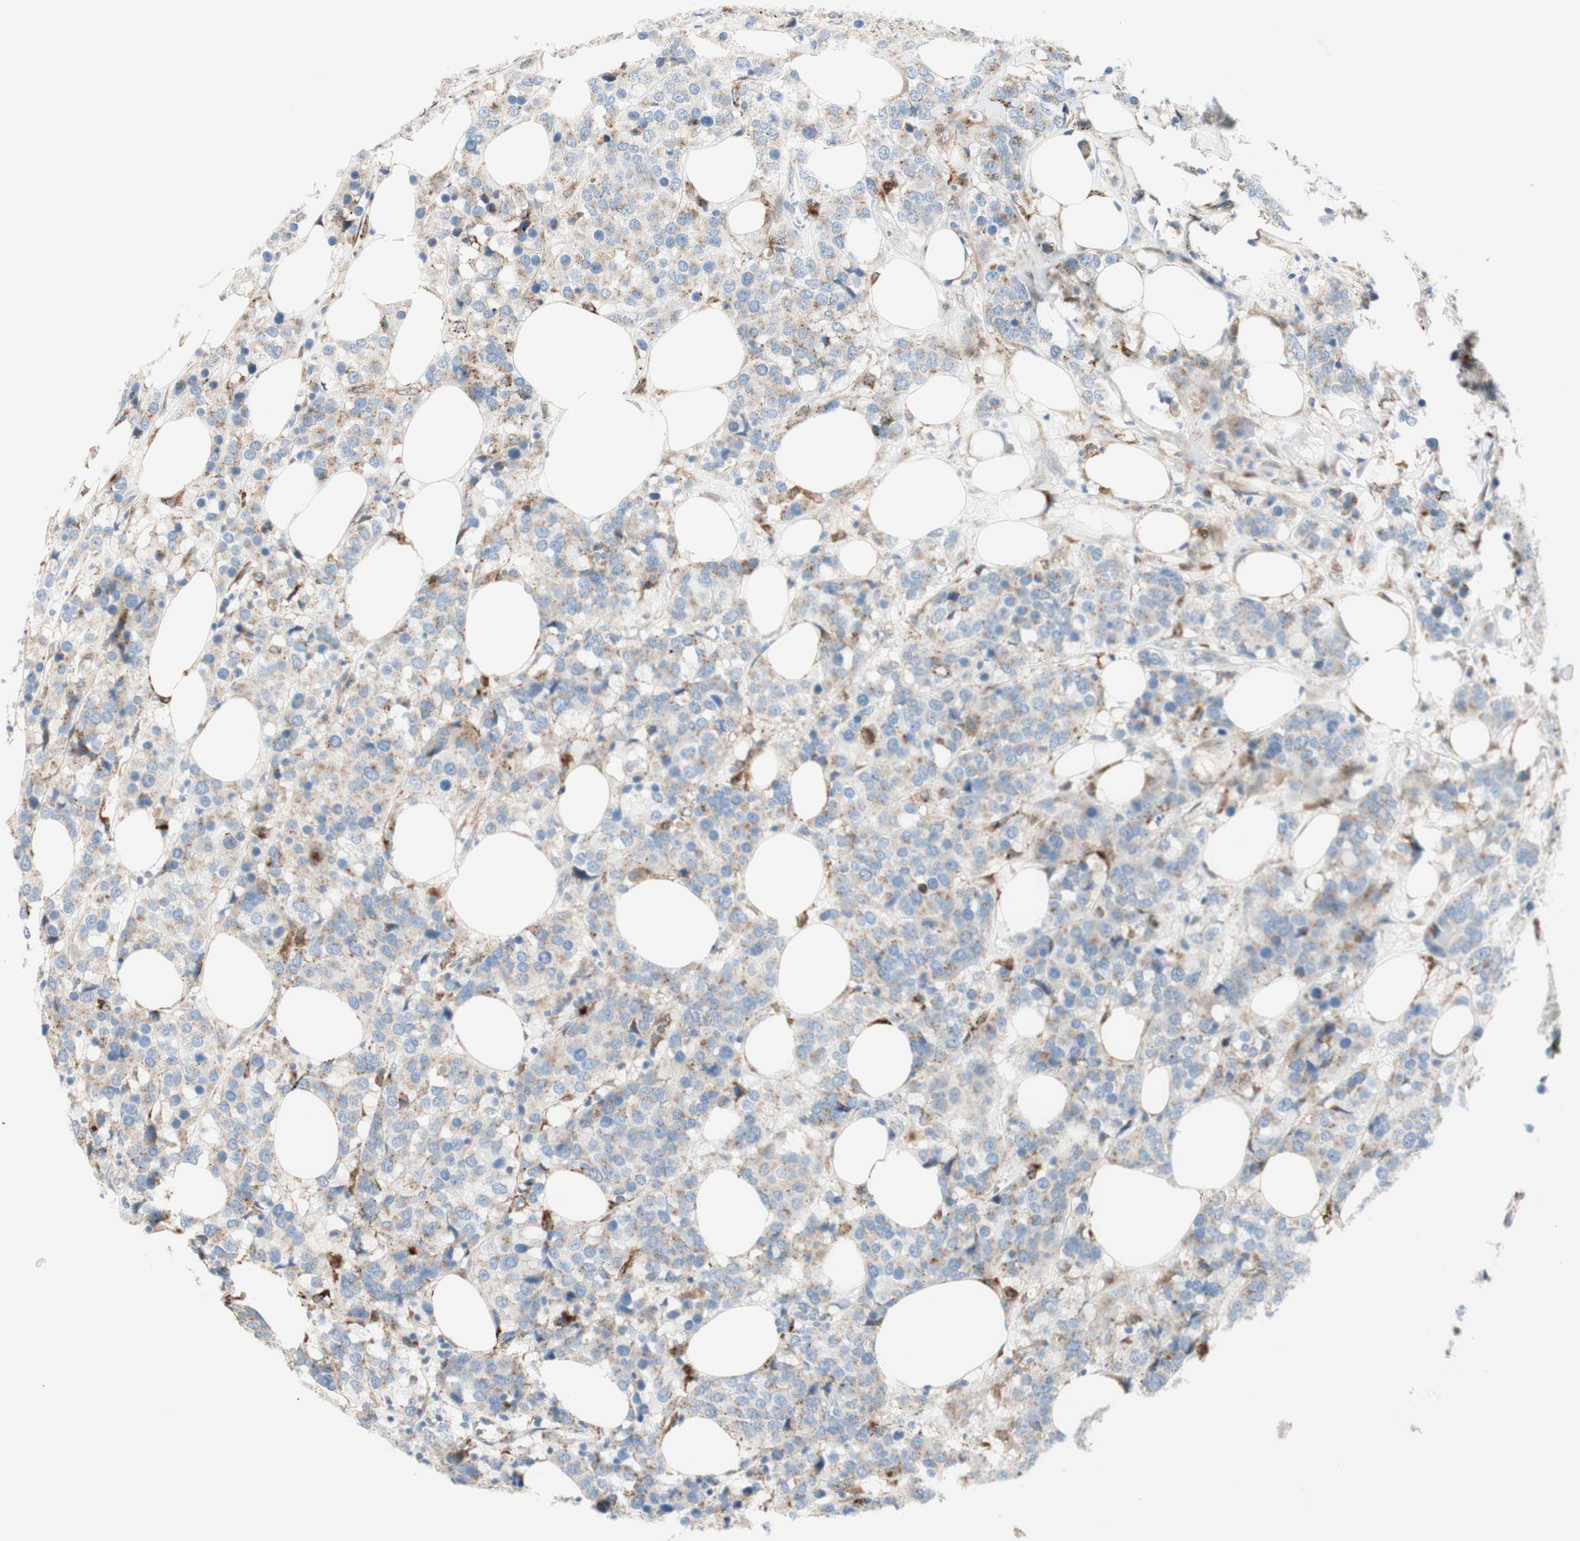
{"staining": {"intensity": "weak", "quantity": "25%-75%", "location": "cytoplasmic/membranous"}, "tissue": "breast cancer", "cell_type": "Tumor cells", "image_type": "cancer", "snomed": [{"axis": "morphology", "description": "Lobular carcinoma"}, {"axis": "topography", "description": "Breast"}], "caption": "Human lobular carcinoma (breast) stained for a protein (brown) shows weak cytoplasmic/membranous positive expression in approximately 25%-75% of tumor cells.", "gene": "GAPT", "patient": {"sex": "female", "age": 59}}